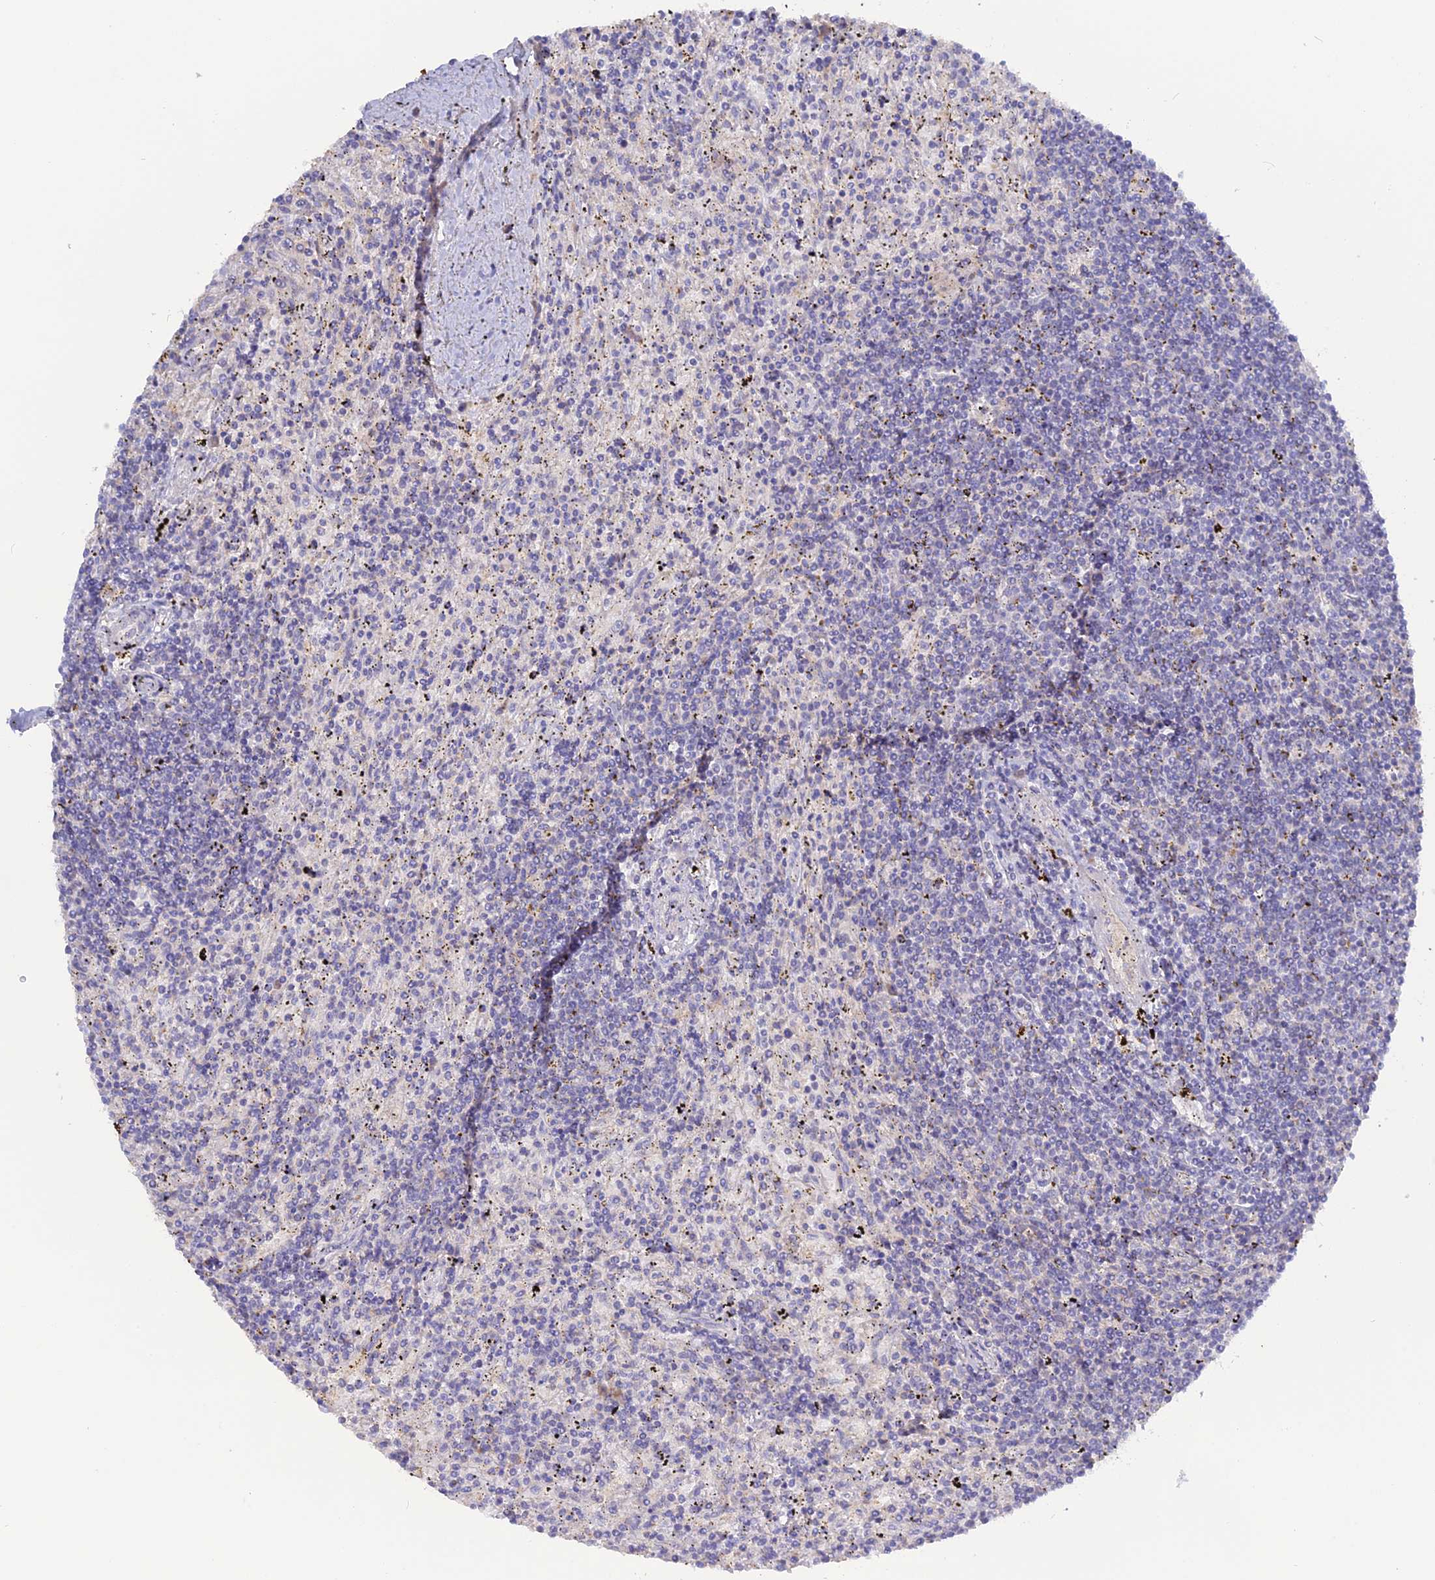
{"staining": {"intensity": "negative", "quantity": "none", "location": "none"}, "tissue": "lymphoma", "cell_type": "Tumor cells", "image_type": "cancer", "snomed": [{"axis": "morphology", "description": "Malignant lymphoma, non-Hodgkin's type, Low grade"}, {"axis": "topography", "description": "Spleen"}], "caption": "Lymphoma was stained to show a protein in brown. There is no significant staining in tumor cells. (DAB (3,3'-diaminobenzidine) IHC visualized using brightfield microscopy, high magnification).", "gene": "ADGRA1", "patient": {"sex": "male", "age": 76}}